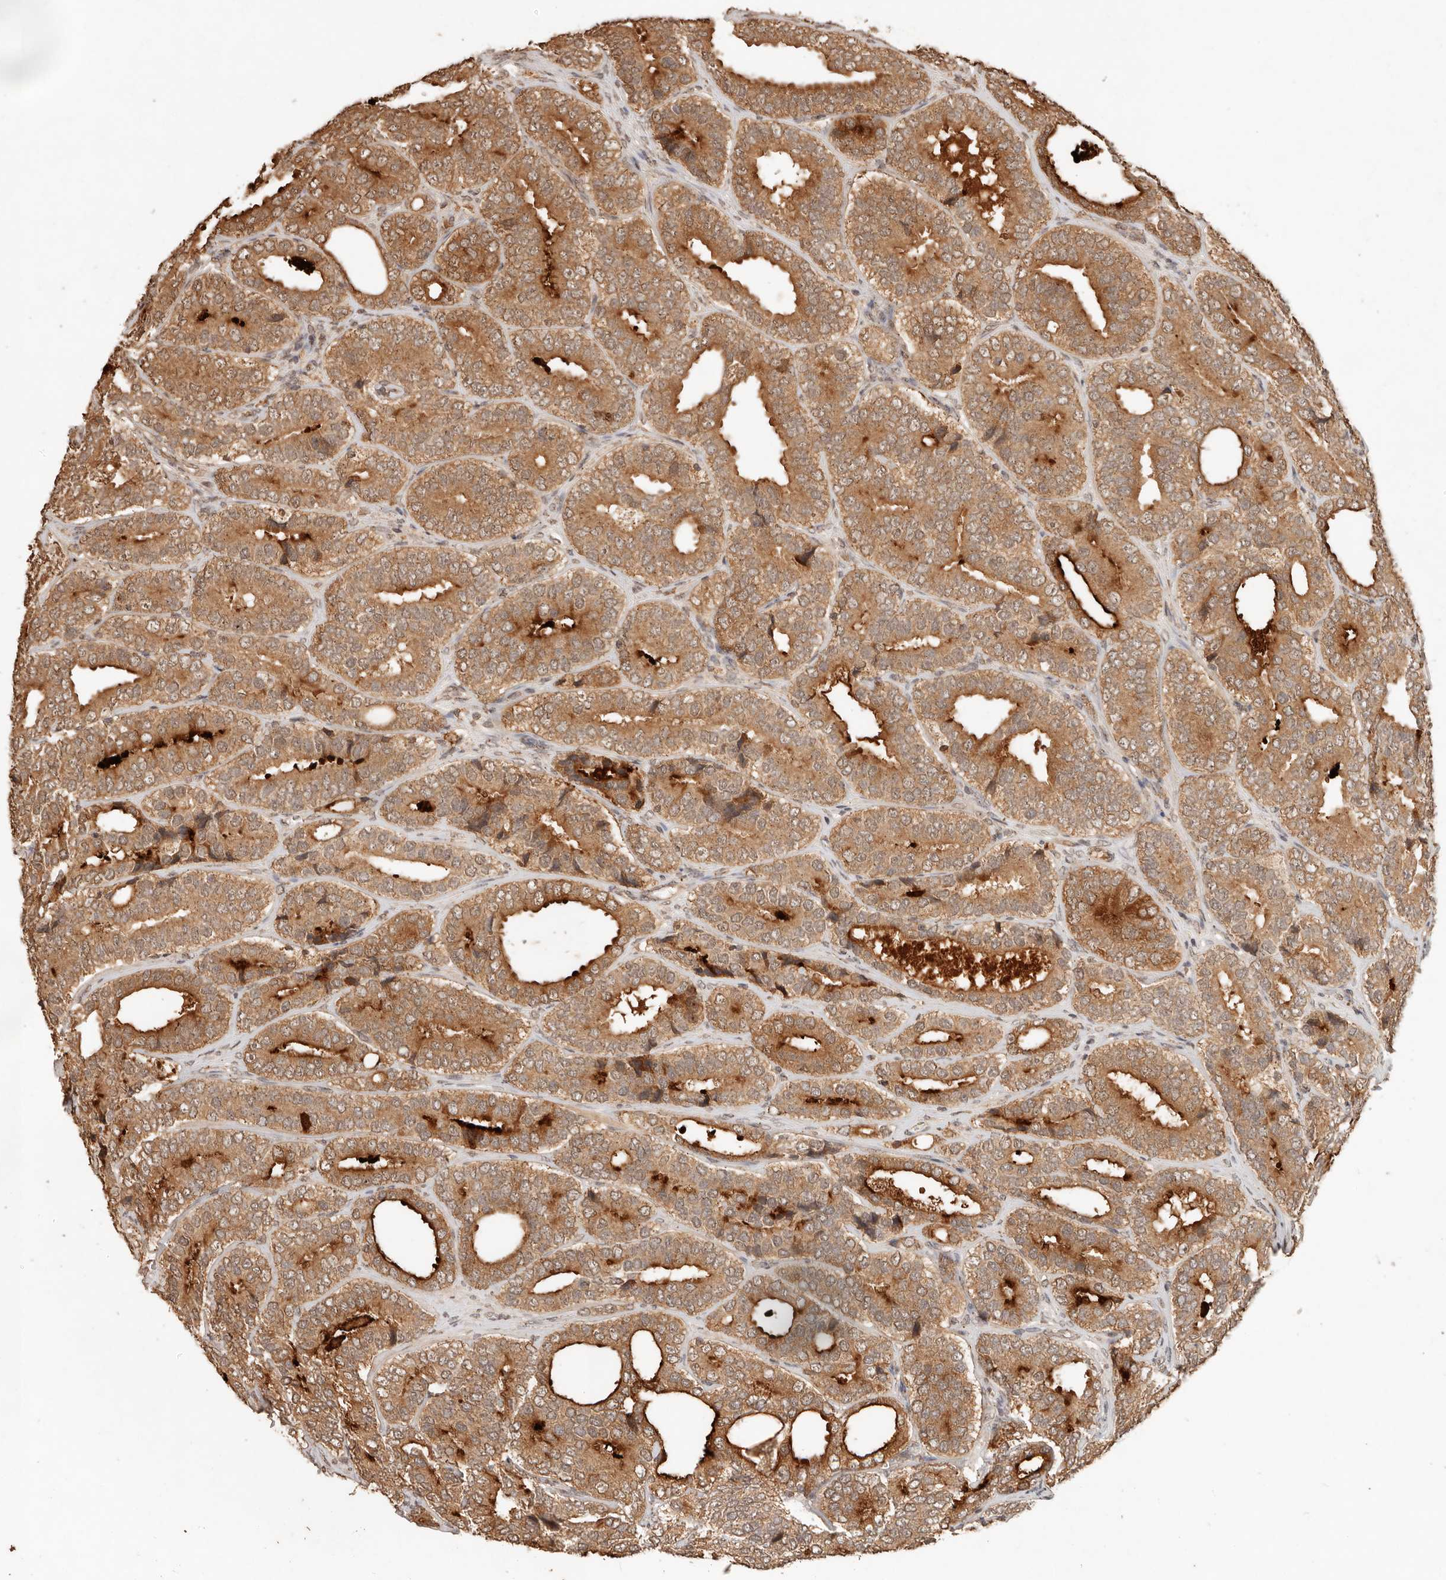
{"staining": {"intensity": "moderate", "quantity": ">75%", "location": "cytoplasmic/membranous"}, "tissue": "prostate cancer", "cell_type": "Tumor cells", "image_type": "cancer", "snomed": [{"axis": "morphology", "description": "Adenocarcinoma, High grade"}, {"axis": "topography", "description": "Prostate"}], "caption": "Immunohistochemical staining of adenocarcinoma (high-grade) (prostate) exhibits medium levels of moderate cytoplasmic/membranous expression in approximately >75% of tumor cells. (Brightfield microscopy of DAB IHC at high magnification).", "gene": "LMO4", "patient": {"sex": "male", "age": 56}}